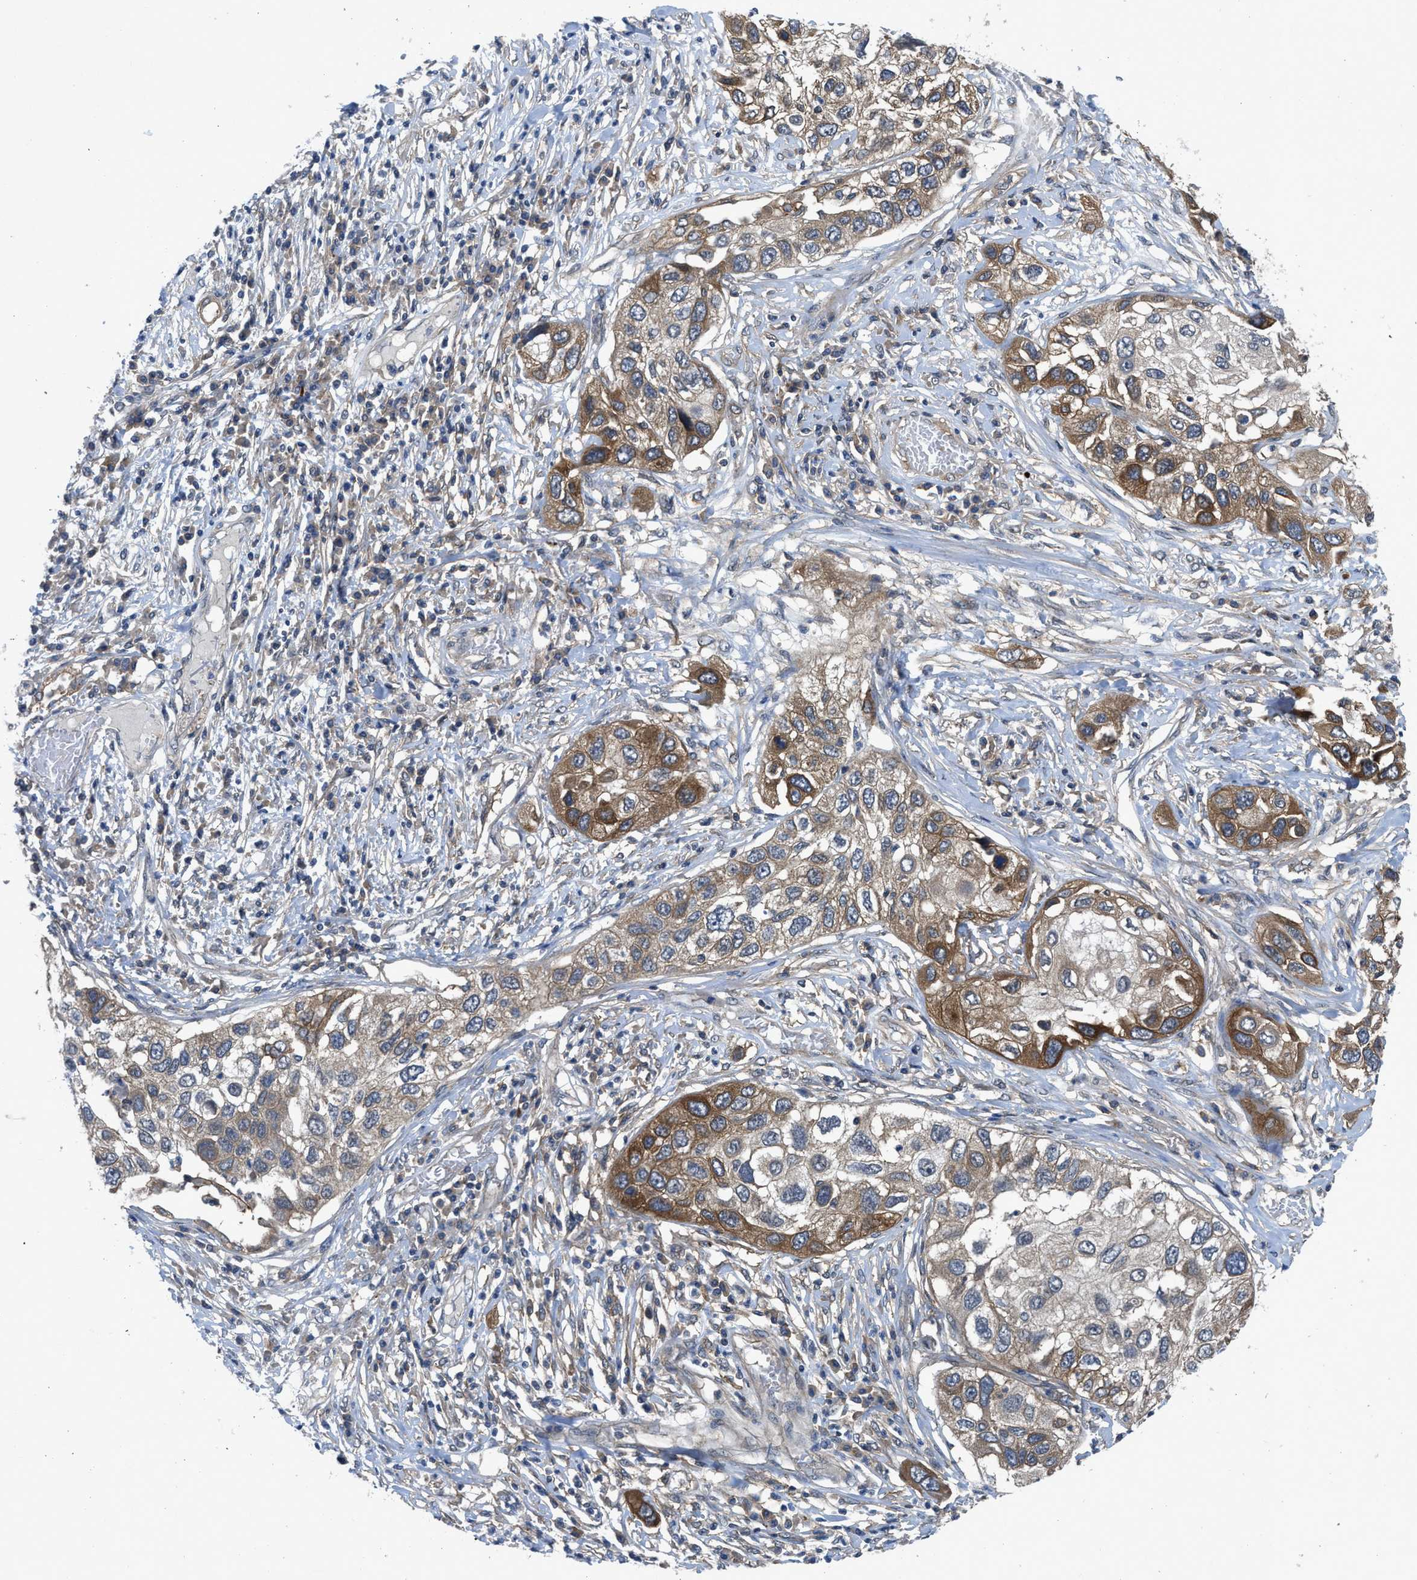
{"staining": {"intensity": "moderate", "quantity": "25%-75%", "location": "cytoplasmic/membranous"}, "tissue": "lung cancer", "cell_type": "Tumor cells", "image_type": "cancer", "snomed": [{"axis": "morphology", "description": "Squamous cell carcinoma, NOS"}, {"axis": "topography", "description": "Lung"}], "caption": "About 25%-75% of tumor cells in squamous cell carcinoma (lung) reveal moderate cytoplasmic/membranous protein positivity as visualized by brown immunohistochemical staining.", "gene": "PANX1", "patient": {"sex": "male", "age": 71}}